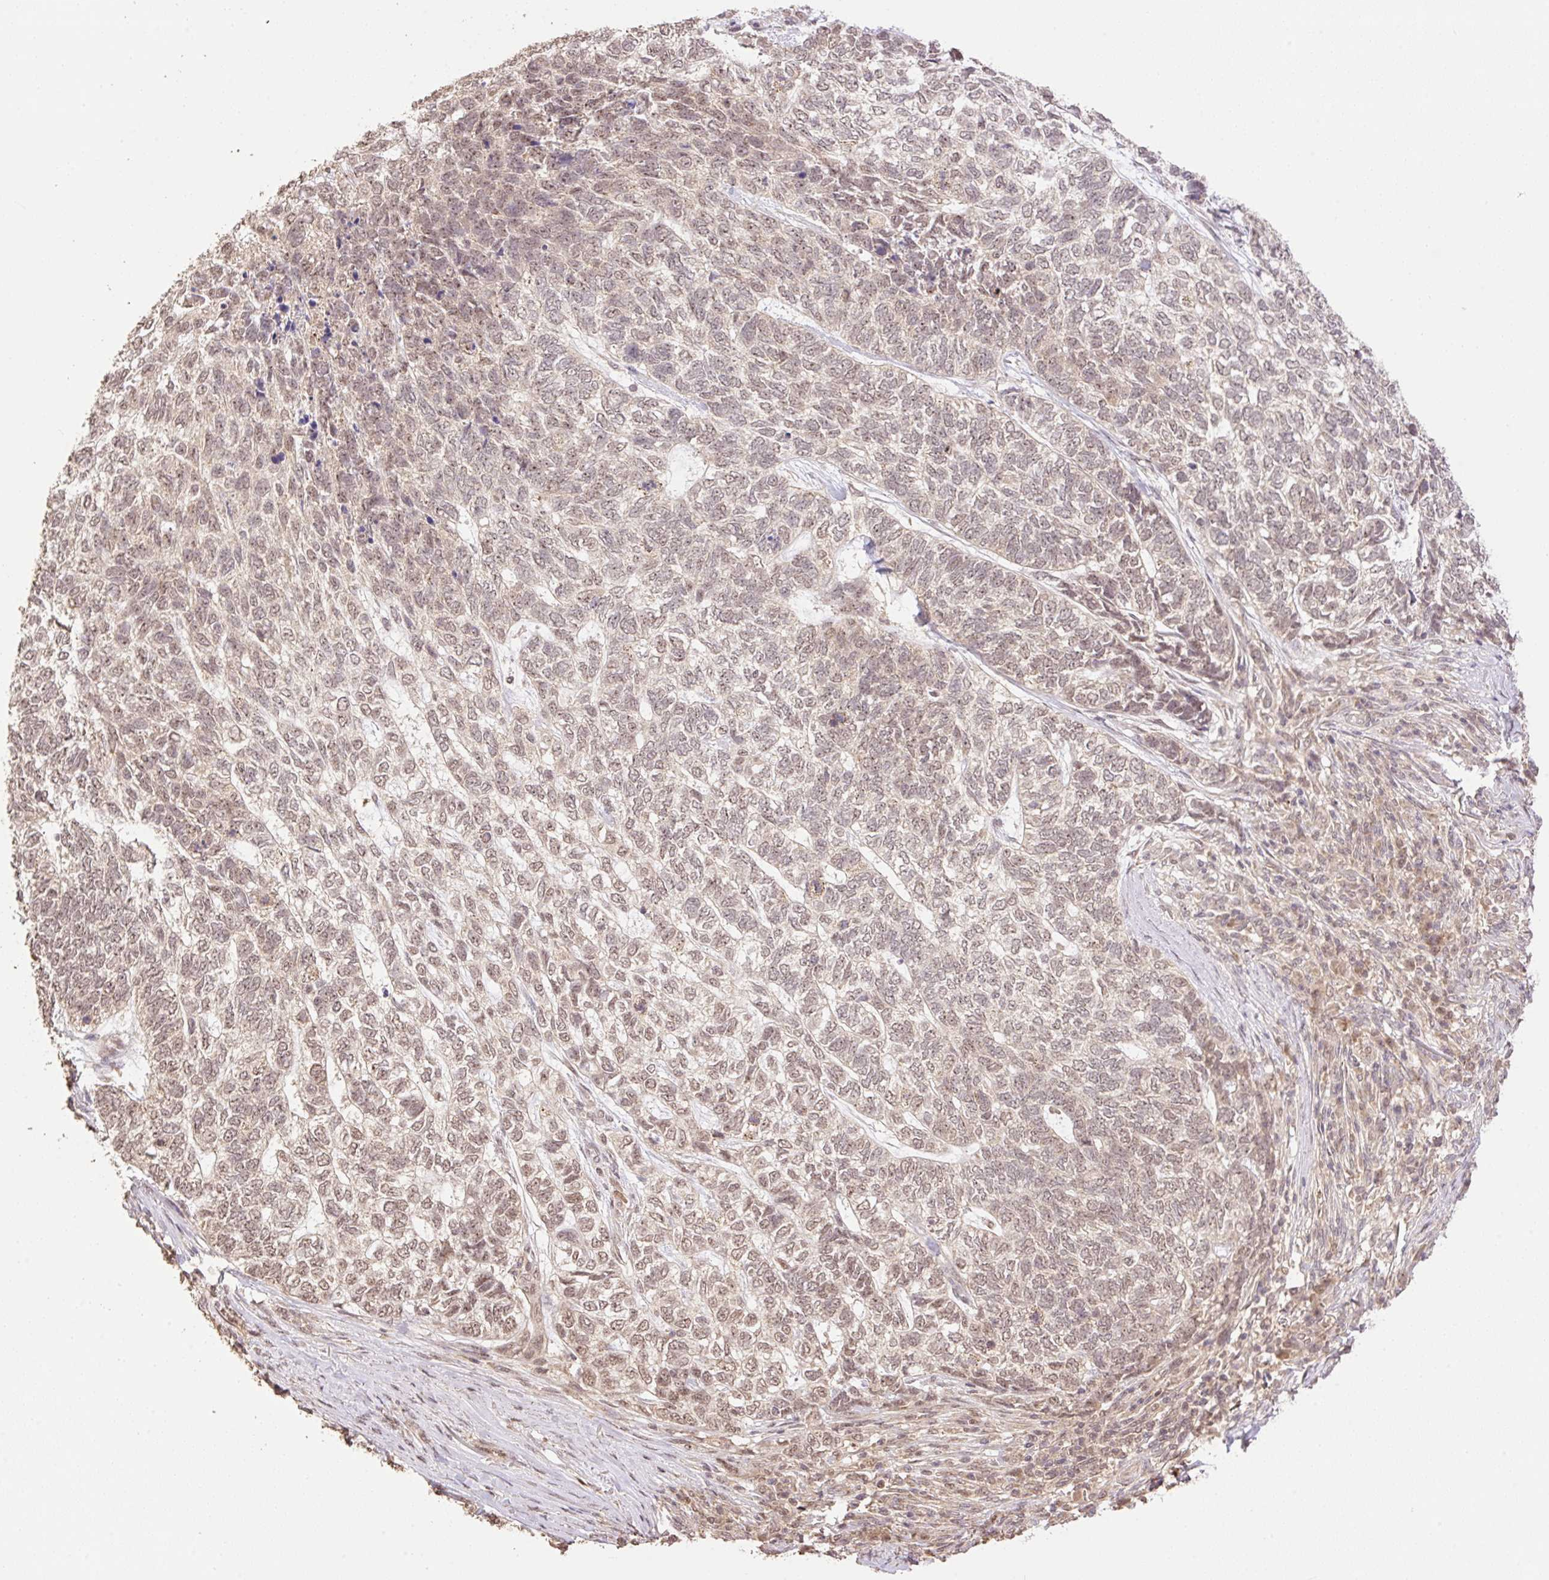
{"staining": {"intensity": "weak", "quantity": ">75%", "location": "cytoplasmic/membranous,nuclear"}, "tissue": "skin cancer", "cell_type": "Tumor cells", "image_type": "cancer", "snomed": [{"axis": "morphology", "description": "Basal cell carcinoma"}, {"axis": "topography", "description": "Skin"}], "caption": "A photomicrograph of human basal cell carcinoma (skin) stained for a protein exhibits weak cytoplasmic/membranous and nuclear brown staining in tumor cells. Immunohistochemistry (ihc) stains the protein in brown and the nuclei are stained blue.", "gene": "VPS25", "patient": {"sex": "female", "age": 65}}